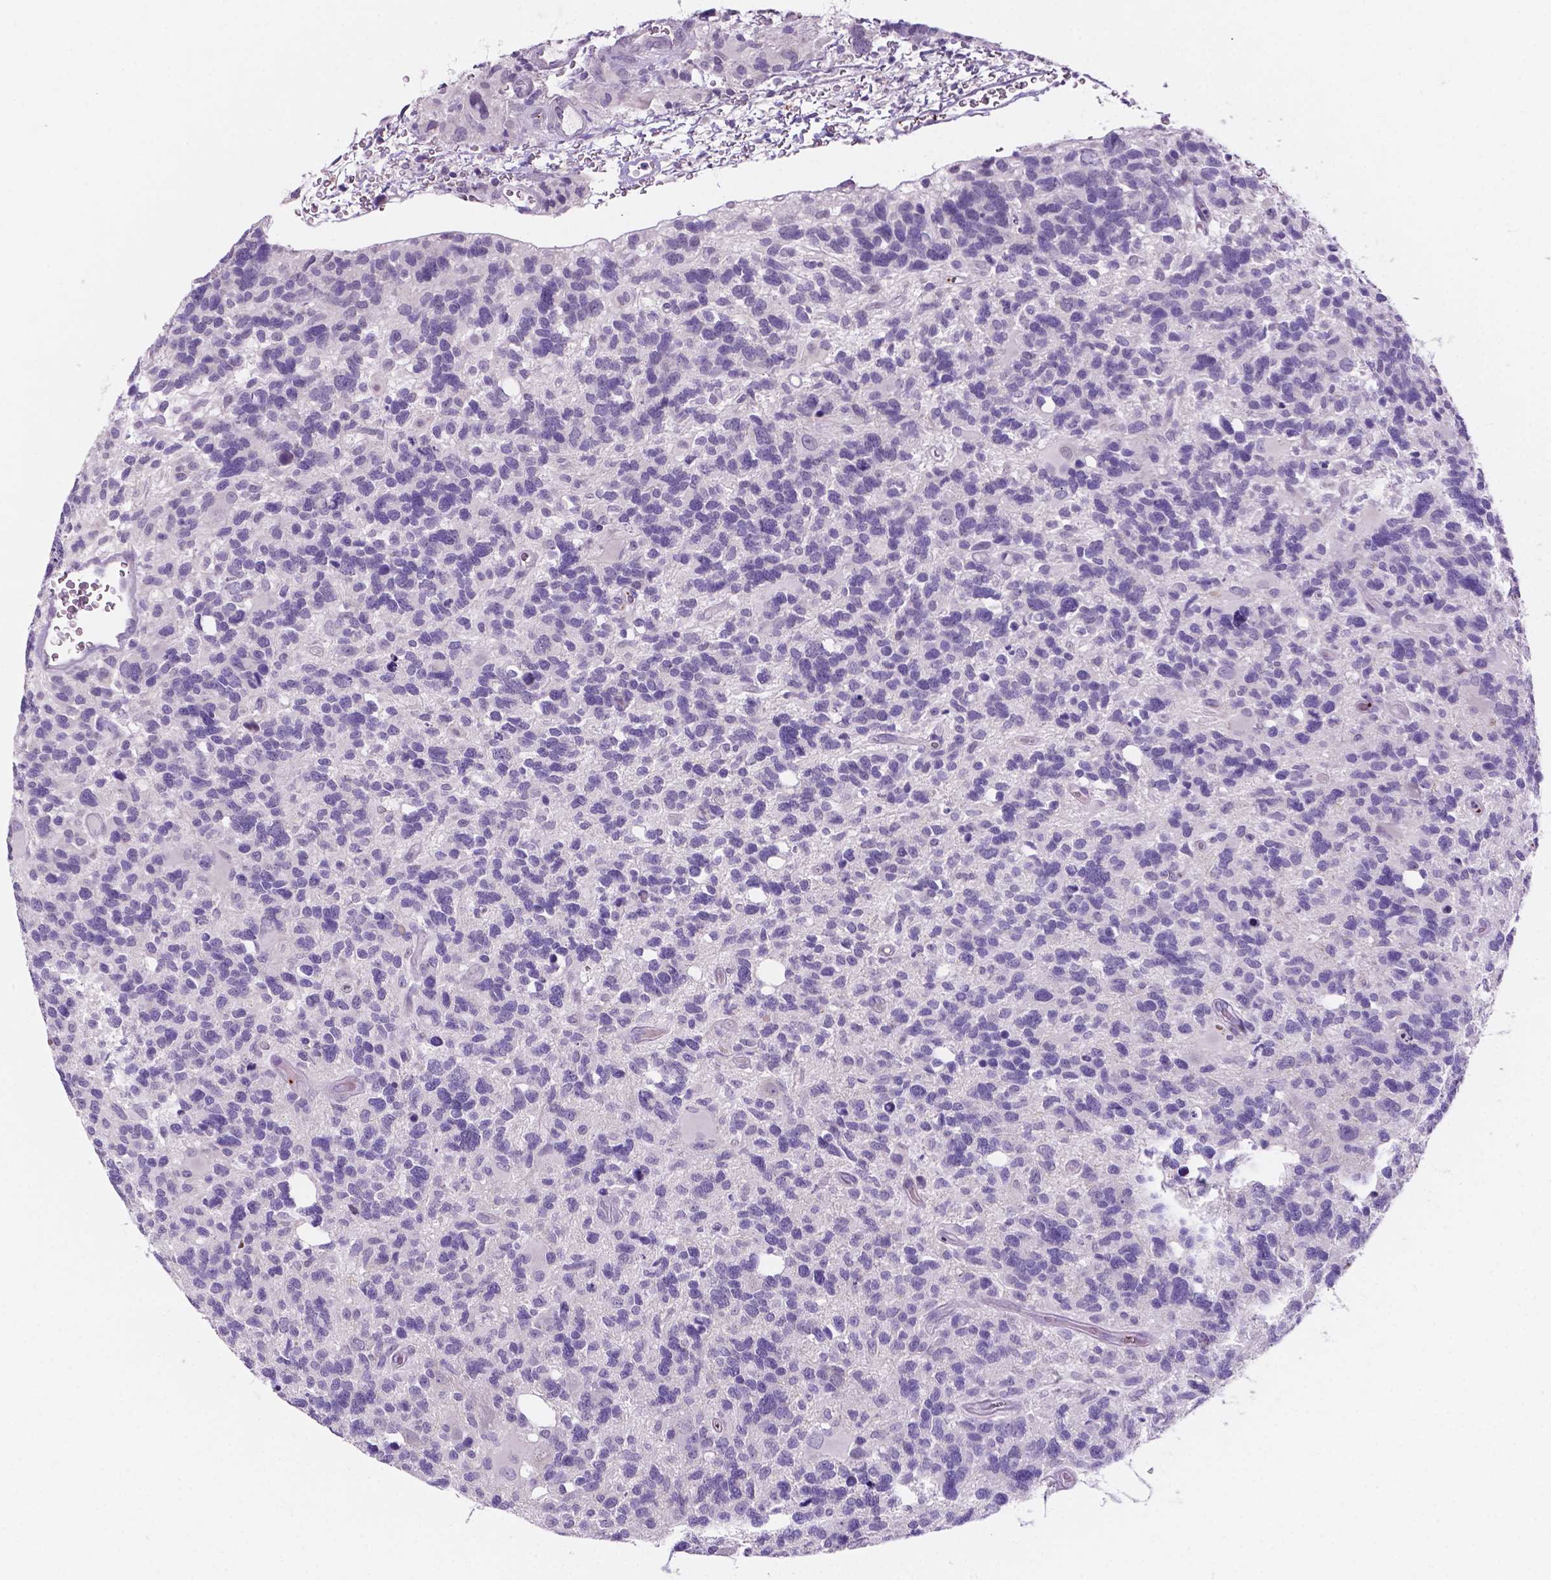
{"staining": {"intensity": "negative", "quantity": "none", "location": "none"}, "tissue": "glioma", "cell_type": "Tumor cells", "image_type": "cancer", "snomed": [{"axis": "morphology", "description": "Glioma, malignant, High grade"}, {"axis": "topography", "description": "Brain"}], "caption": "High power microscopy image of an immunohistochemistry (IHC) photomicrograph of glioma, revealing no significant expression in tumor cells.", "gene": "EBLN2", "patient": {"sex": "male", "age": 49}}